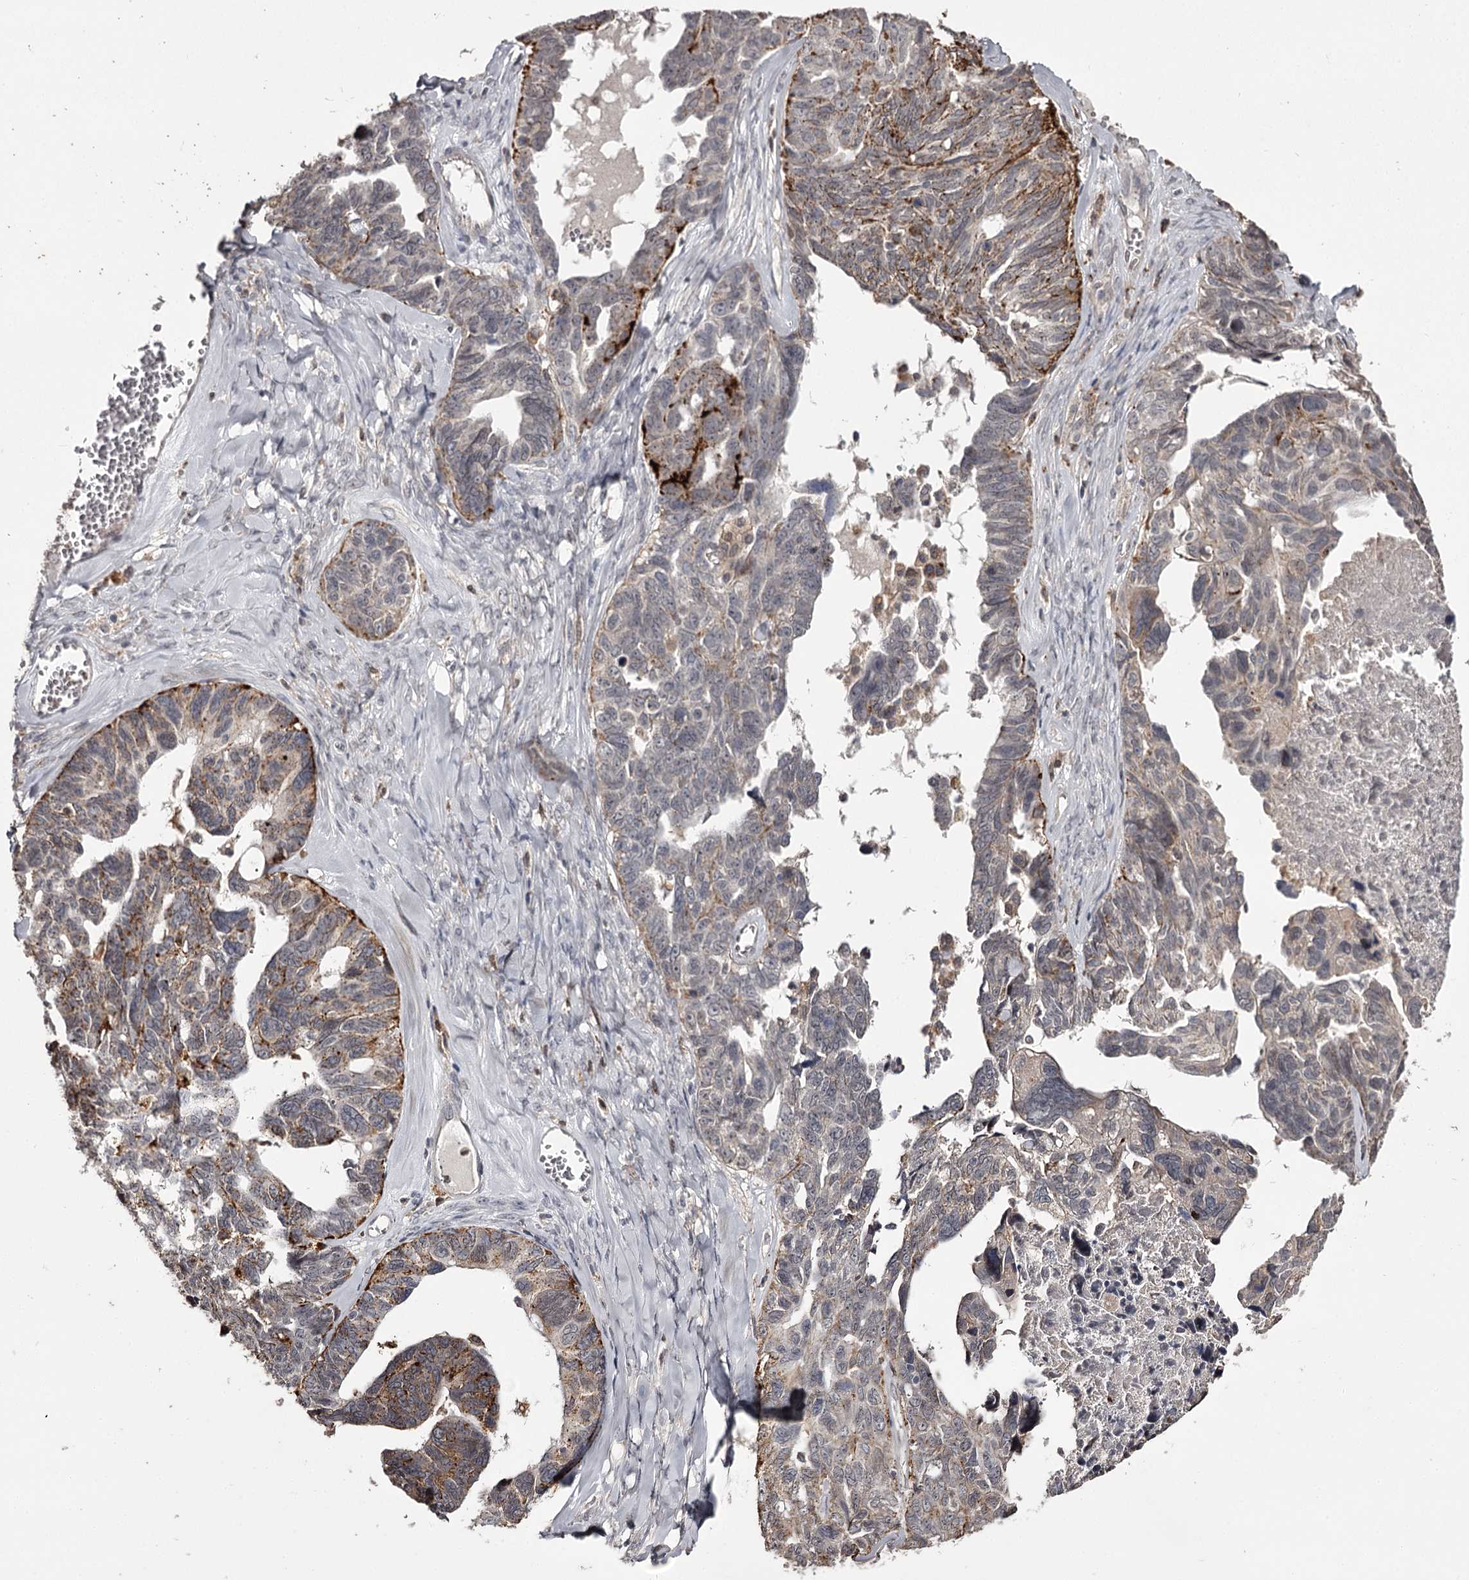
{"staining": {"intensity": "moderate", "quantity": "<25%", "location": "cytoplasmic/membranous"}, "tissue": "ovarian cancer", "cell_type": "Tumor cells", "image_type": "cancer", "snomed": [{"axis": "morphology", "description": "Cystadenocarcinoma, serous, NOS"}, {"axis": "topography", "description": "Ovary"}], "caption": "The histopathology image displays immunohistochemical staining of ovarian serous cystadenocarcinoma. There is moderate cytoplasmic/membranous staining is appreciated in approximately <25% of tumor cells. The protein of interest is stained brown, and the nuclei are stained in blue (DAB IHC with brightfield microscopy, high magnification).", "gene": "SLC32A1", "patient": {"sex": "female", "age": 79}}